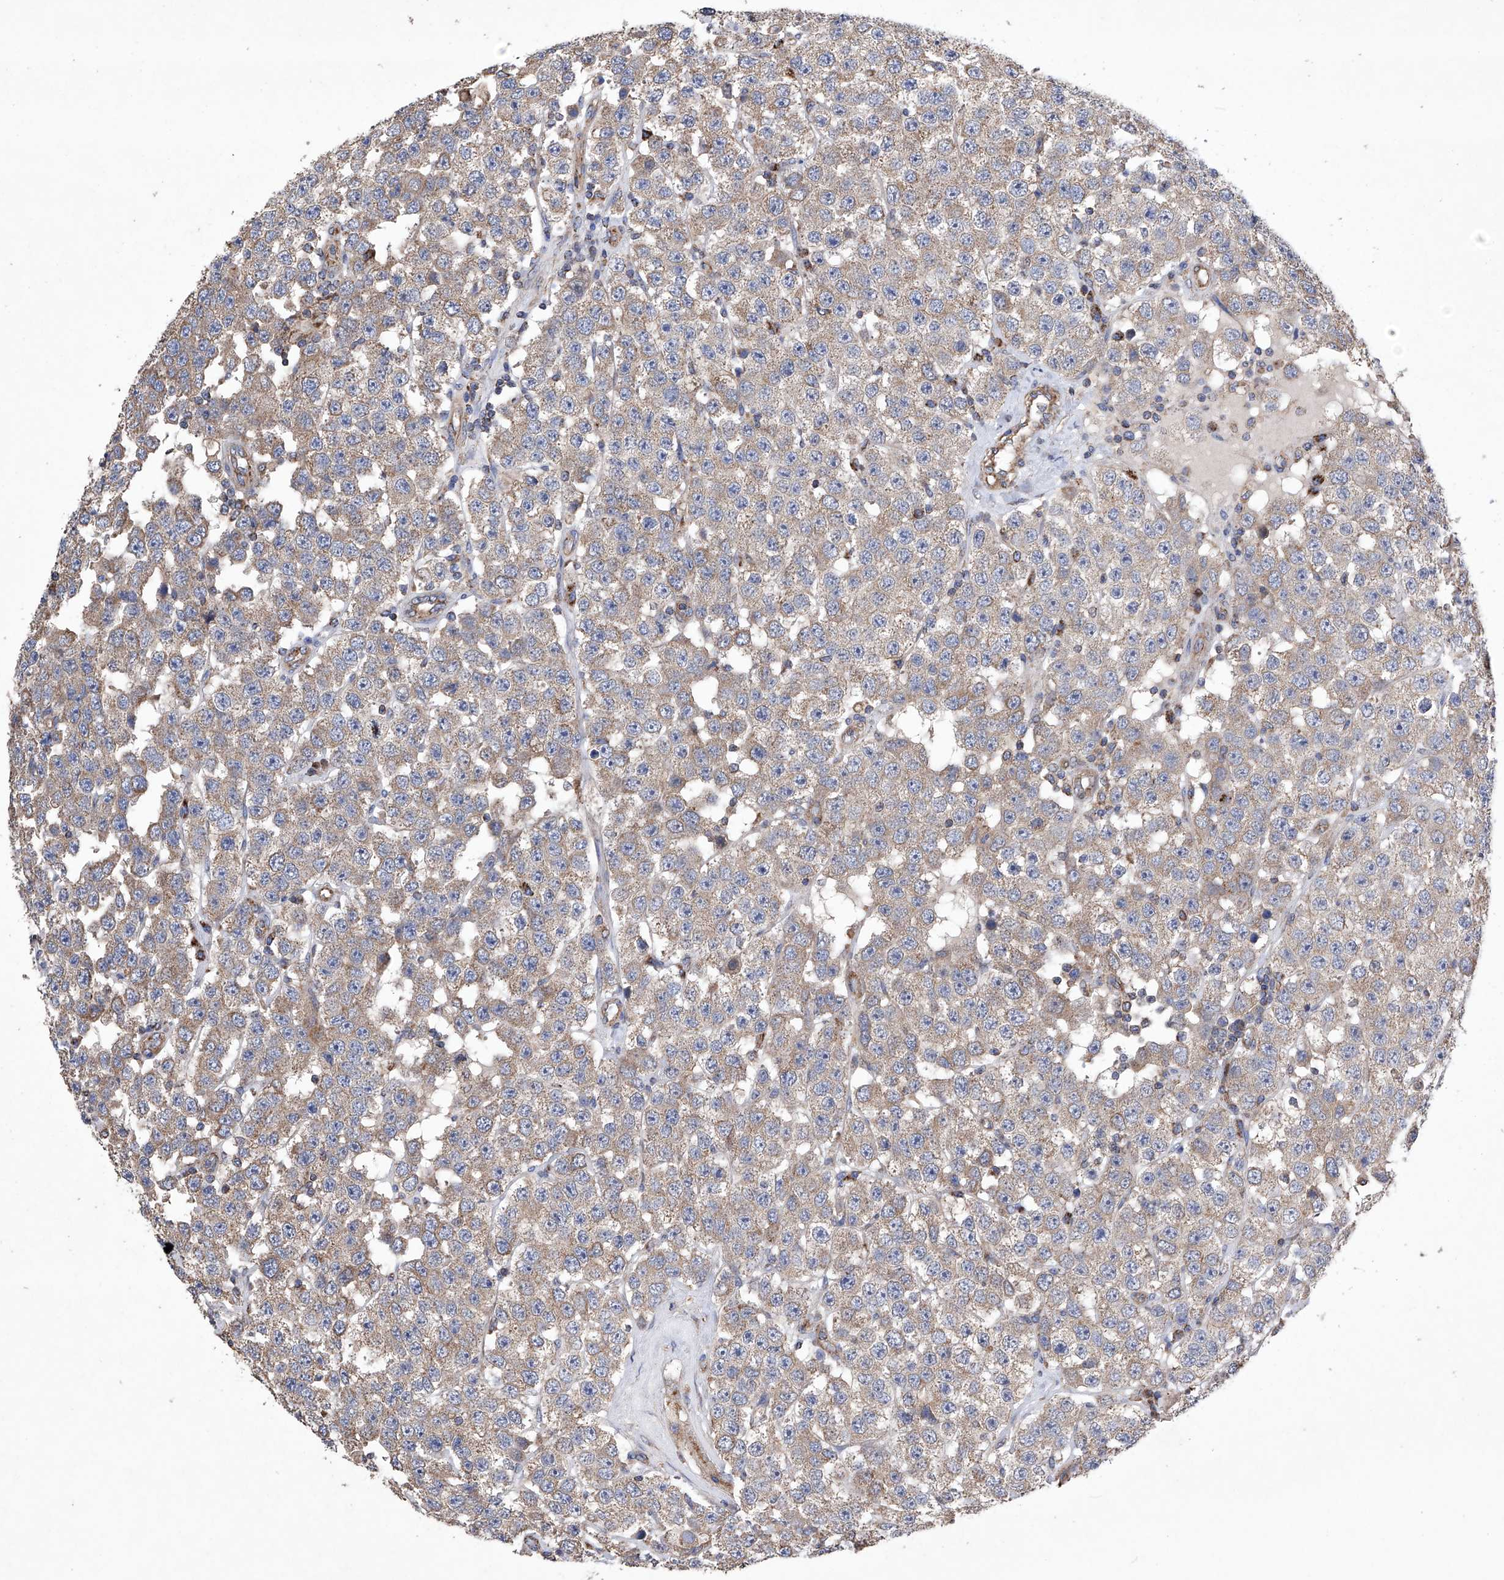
{"staining": {"intensity": "moderate", "quantity": ">75%", "location": "cytoplasmic/membranous"}, "tissue": "testis cancer", "cell_type": "Tumor cells", "image_type": "cancer", "snomed": [{"axis": "morphology", "description": "Seminoma, NOS"}, {"axis": "topography", "description": "Testis"}], "caption": "Brown immunohistochemical staining in human testis seminoma demonstrates moderate cytoplasmic/membranous staining in about >75% of tumor cells.", "gene": "EFCAB2", "patient": {"sex": "male", "age": 28}}